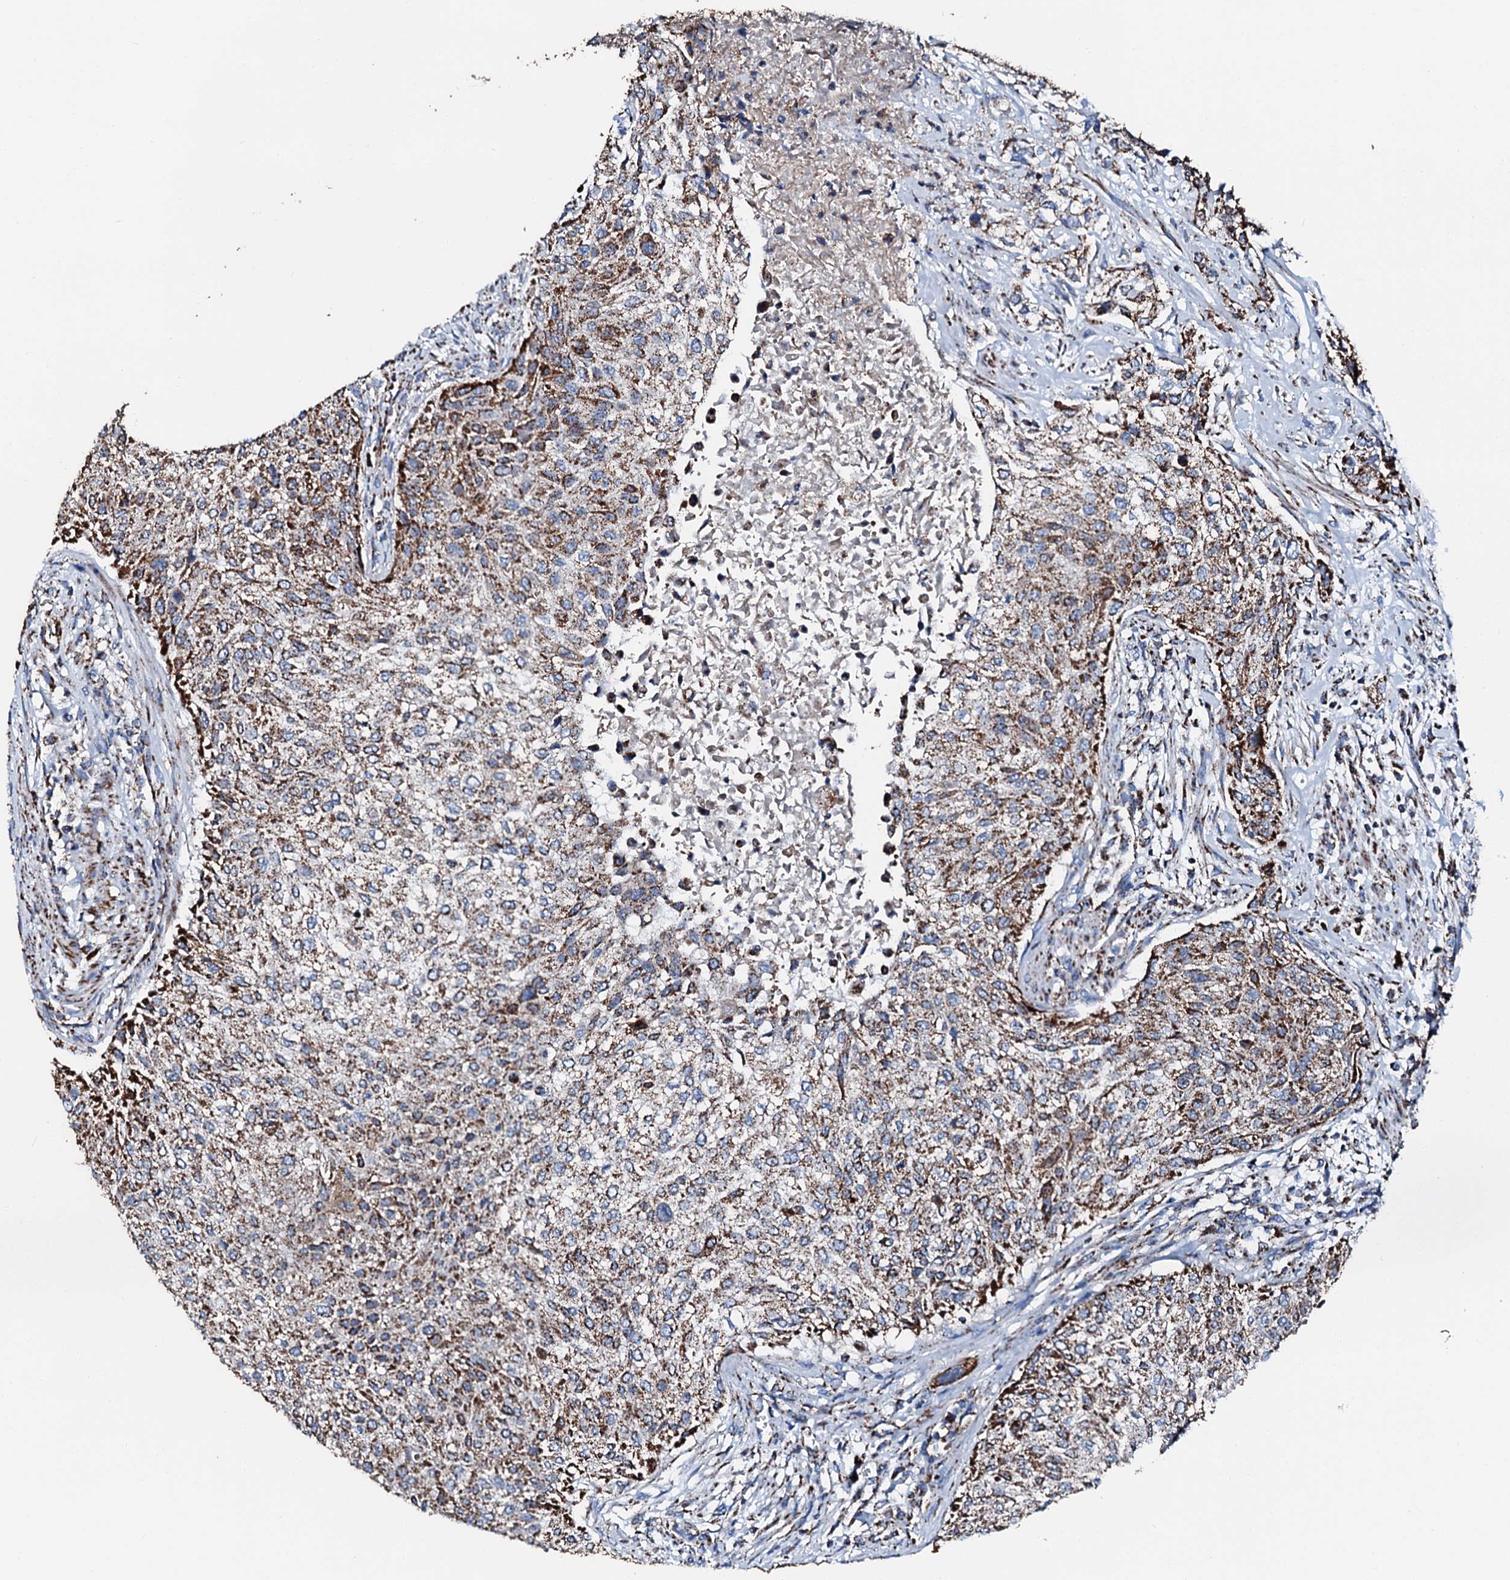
{"staining": {"intensity": "moderate", "quantity": ">75%", "location": "cytoplasmic/membranous"}, "tissue": "urothelial cancer", "cell_type": "Tumor cells", "image_type": "cancer", "snomed": [{"axis": "morphology", "description": "Normal tissue, NOS"}, {"axis": "morphology", "description": "Urothelial carcinoma, NOS"}, {"axis": "topography", "description": "Urinary bladder"}, {"axis": "topography", "description": "Peripheral nerve tissue"}], "caption": "Immunohistochemical staining of transitional cell carcinoma reveals medium levels of moderate cytoplasmic/membranous positivity in about >75% of tumor cells.", "gene": "HADH", "patient": {"sex": "male", "age": 35}}